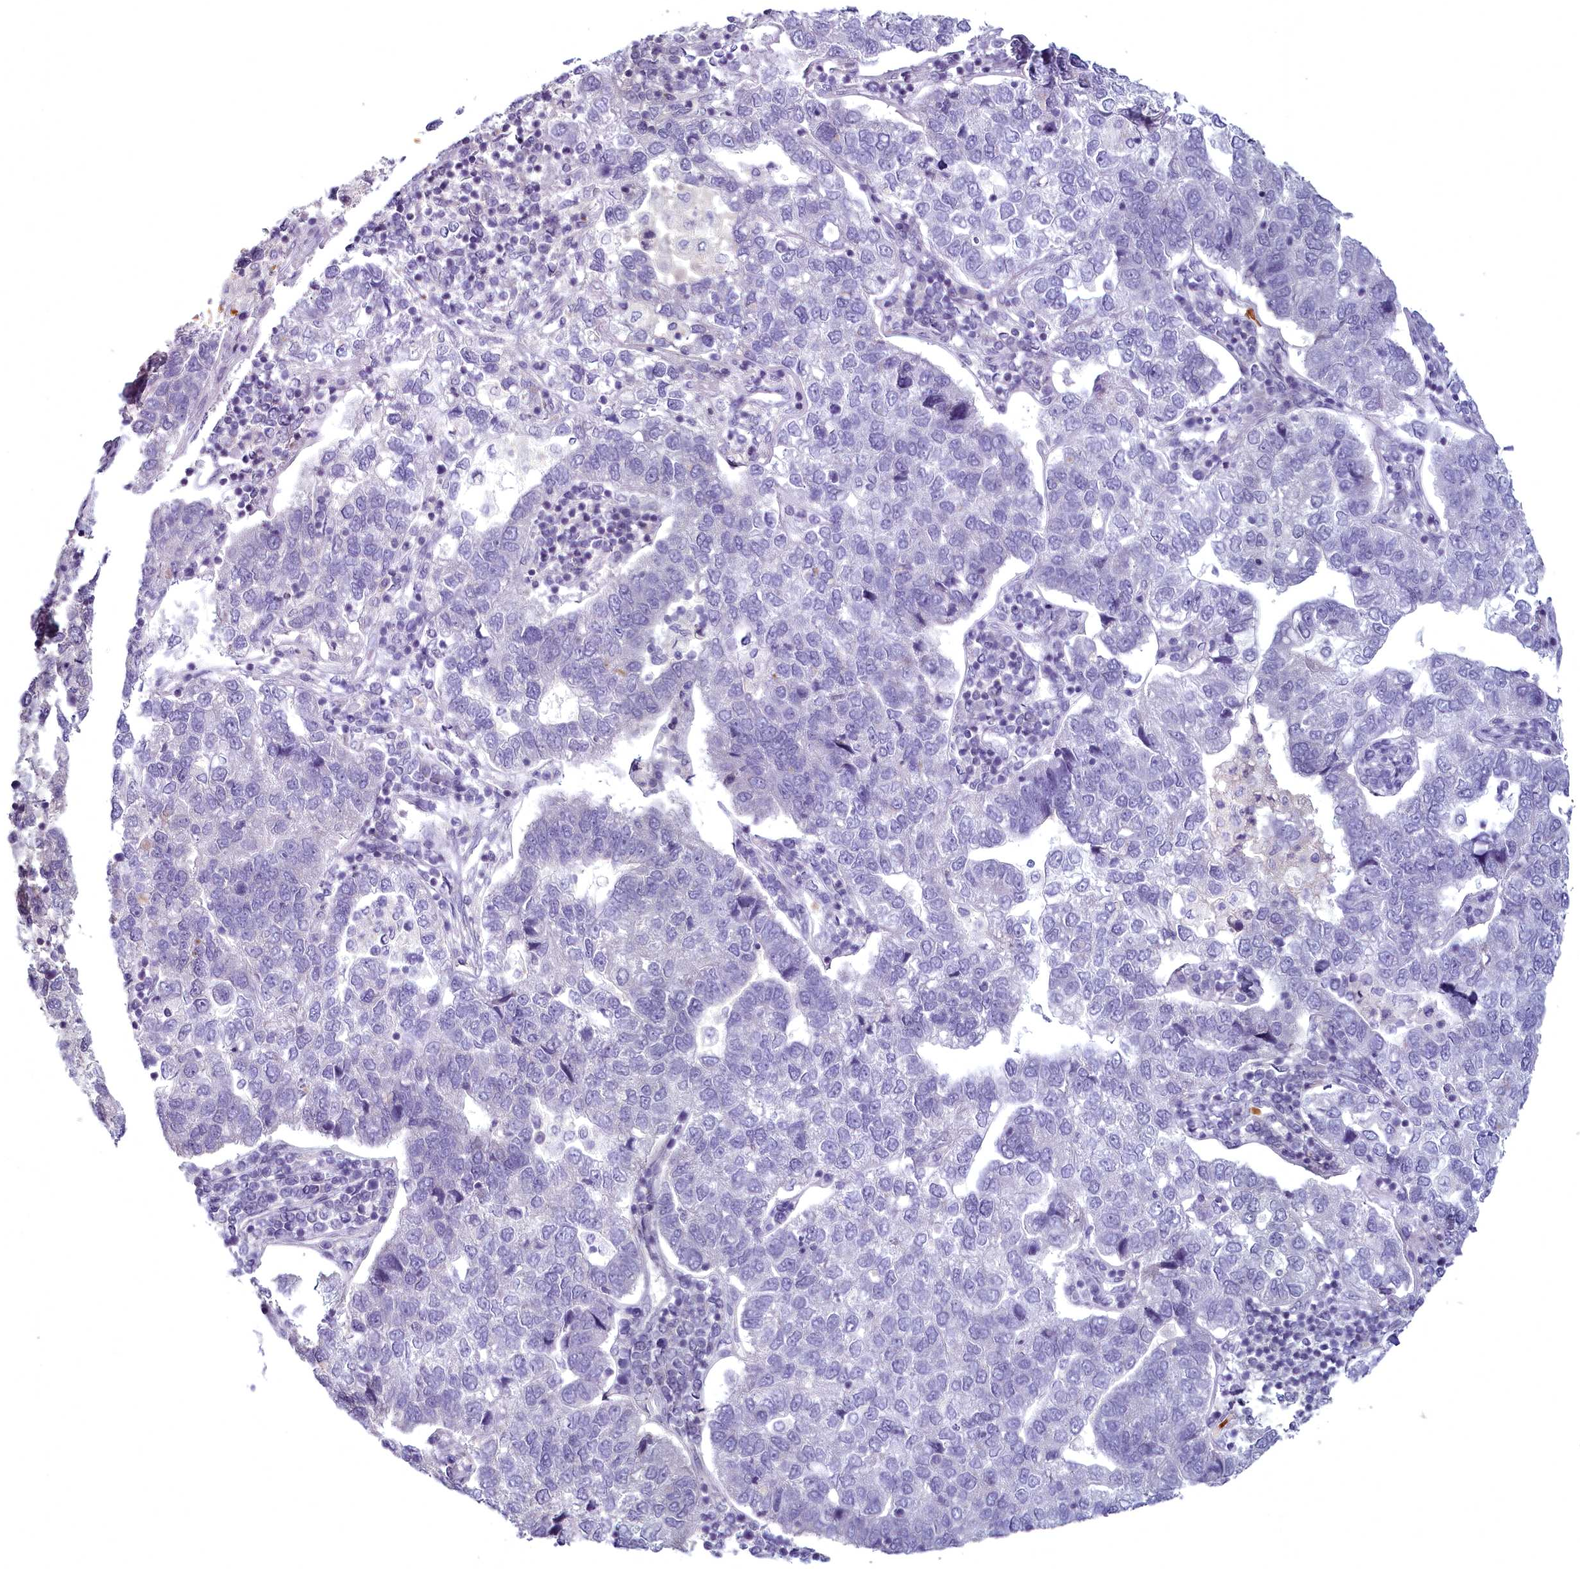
{"staining": {"intensity": "negative", "quantity": "none", "location": "none"}, "tissue": "pancreatic cancer", "cell_type": "Tumor cells", "image_type": "cancer", "snomed": [{"axis": "morphology", "description": "Adenocarcinoma, NOS"}, {"axis": "topography", "description": "Pancreas"}], "caption": "There is no significant expression in tumor cells of pancreatic cancer (adenocarcinoma).", "gene": "ARL15", "patient": {"sex": "female", "age": 61}}